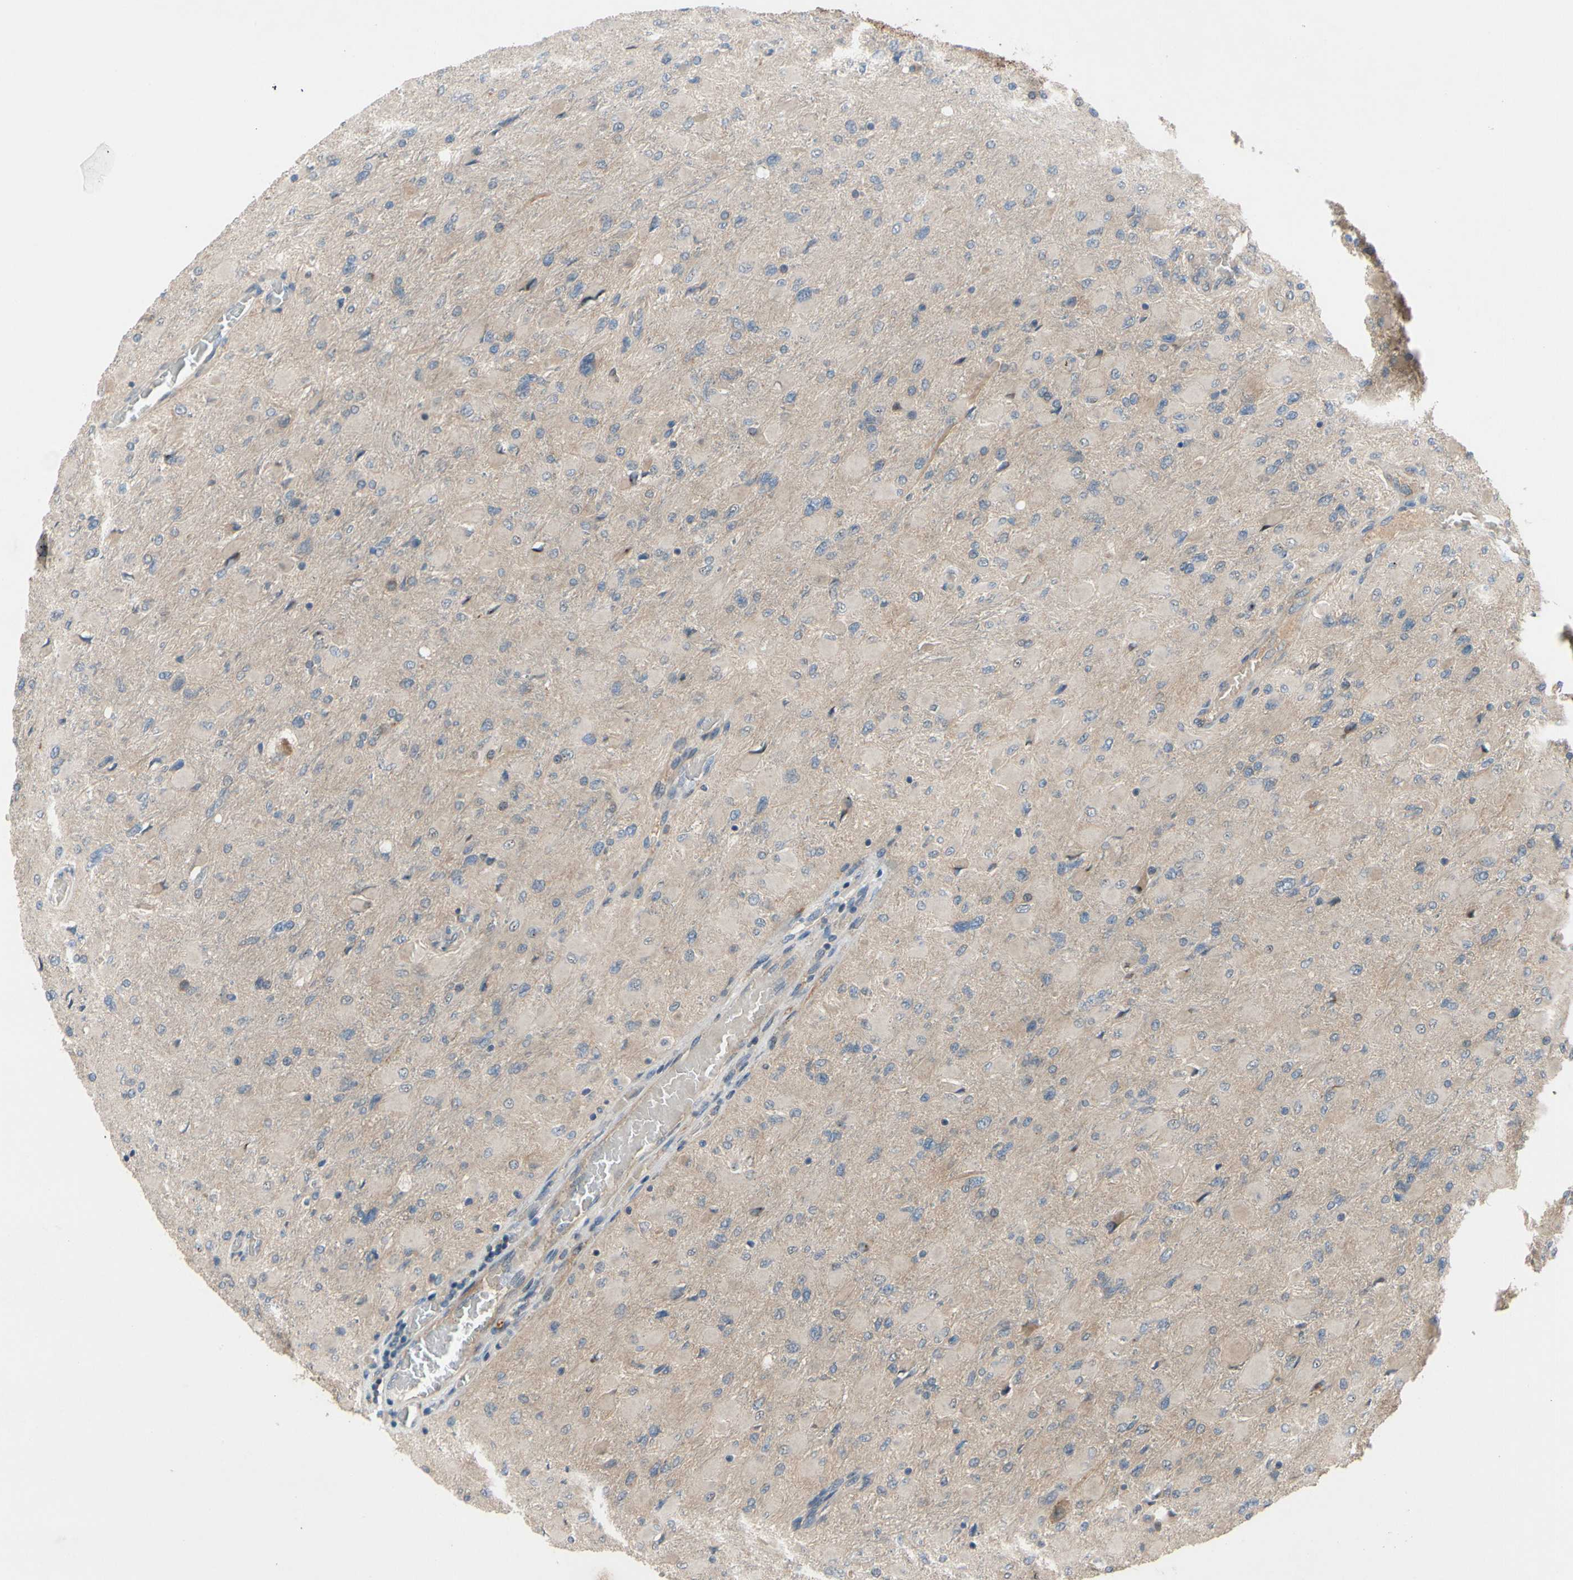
{"staining": {"intensity": "weak", "quantity": "<25%", "location": "cytoplasmic/membranous"}, "tissue": "glioma", "cell_type": "Tumor cells", "image_type": "cancer", "snomed": [{"axis": "morphology", "description": "Glioma, malignant, High grade"}, {"axis": "topography", "description": "Cerebral cortex"}], "caption": "Image shows no protein positivity in tumor cells of malignant glioma (high-grade) tissue.", "gene": "ICAM5", "patient": {"sex": "female", "age": 36}}